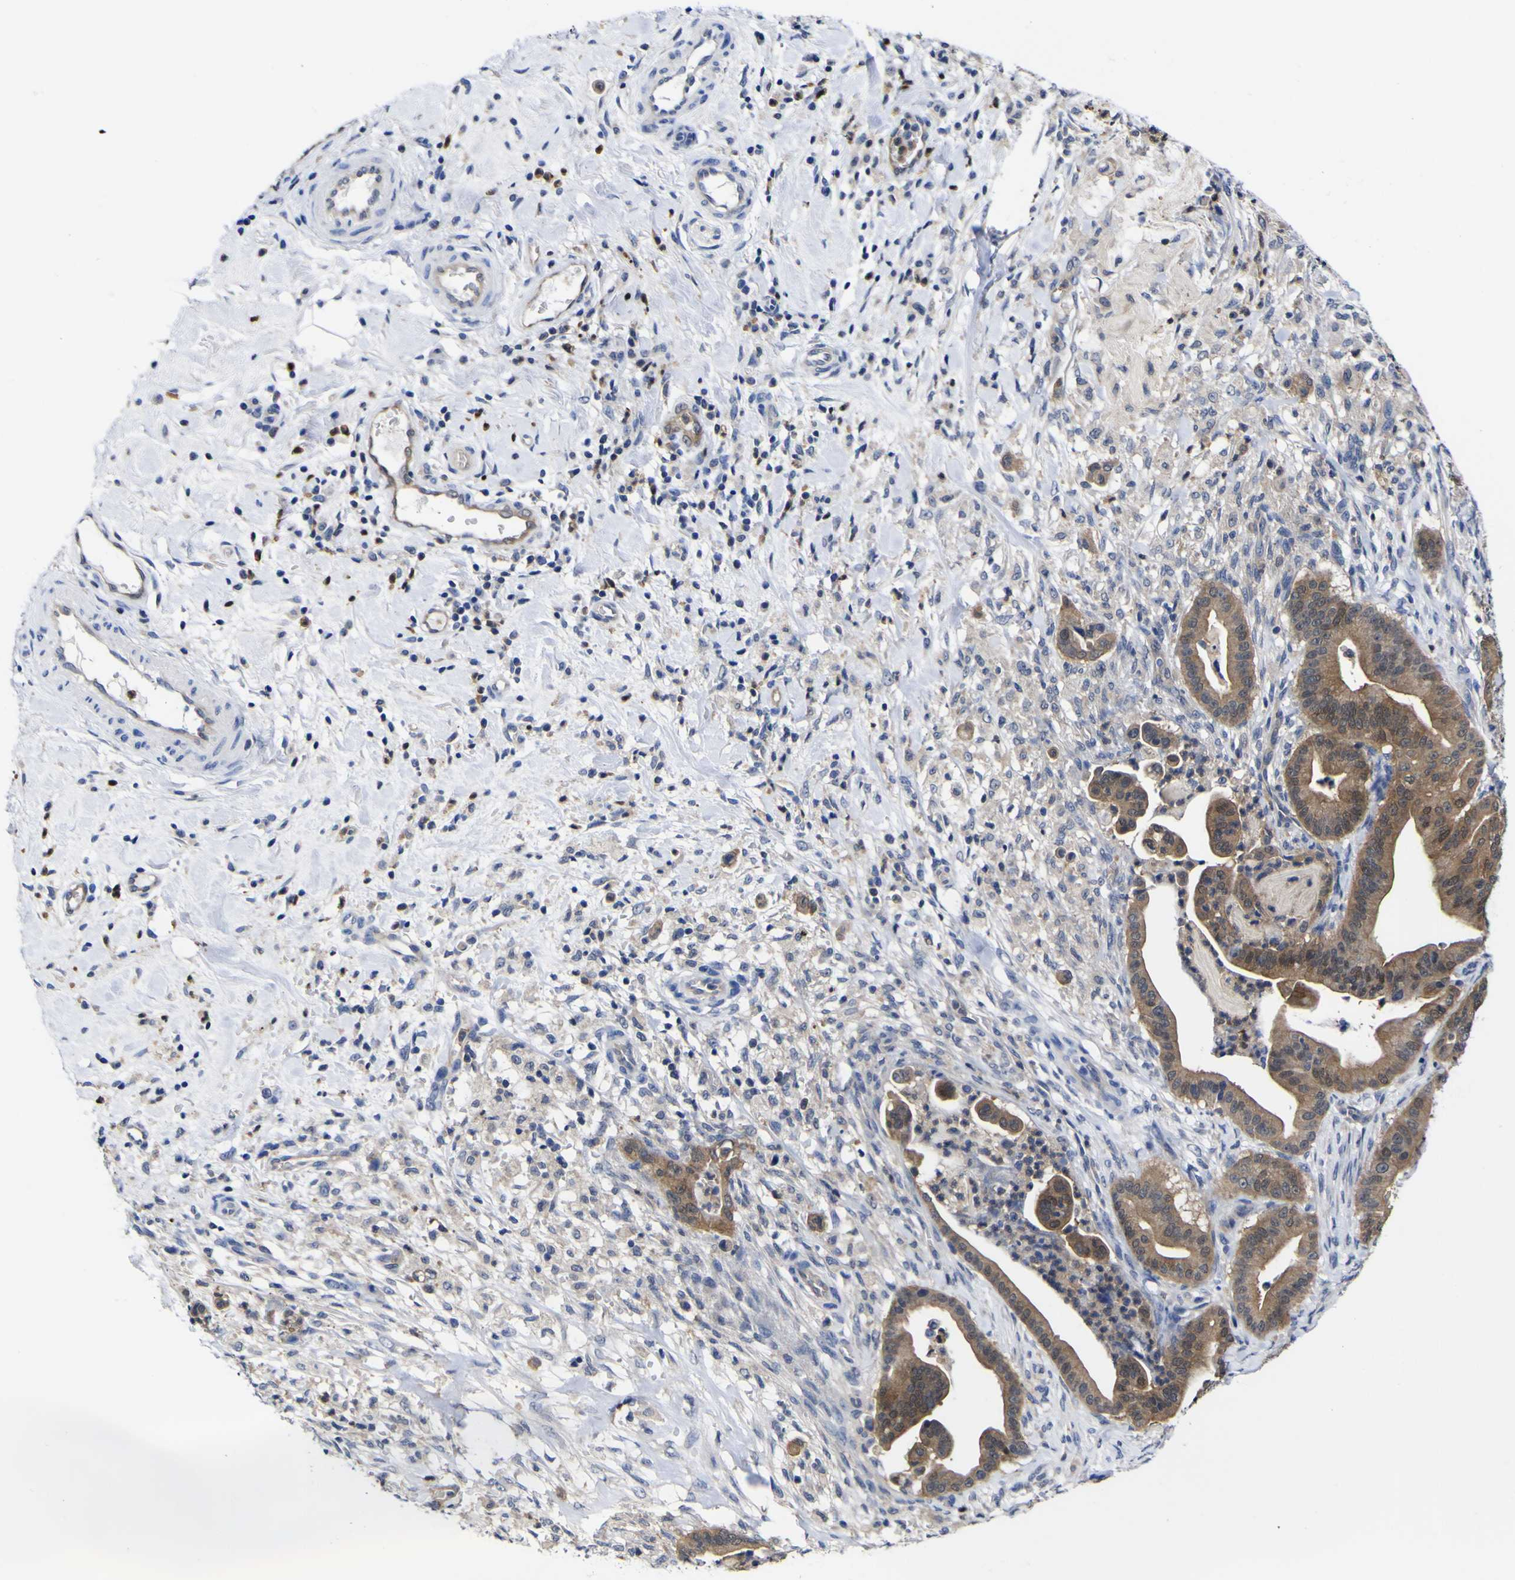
{"staining": {"intensity": "moderate", "quantity": ">75%", "location": "cytoplasmic/membranous,nuclear"}, "tissue": "pancreatic cancer", "cell_type": "Tumor cells", "image_type": "cancer", "snomed": [{"axis": "morphology", "description": "Adenocarcinoma, NOS"}, {"axis": "topography", "description": "Pancreas"}], "caption": "Brown immunohistochemical staining in pancreatic cancer shows moderate cytoplasmic/membranous and nuclear expression in about >75% of tumor cells.", "gene": "CASP6", "patient": {"sex": "male", "age": 63}}